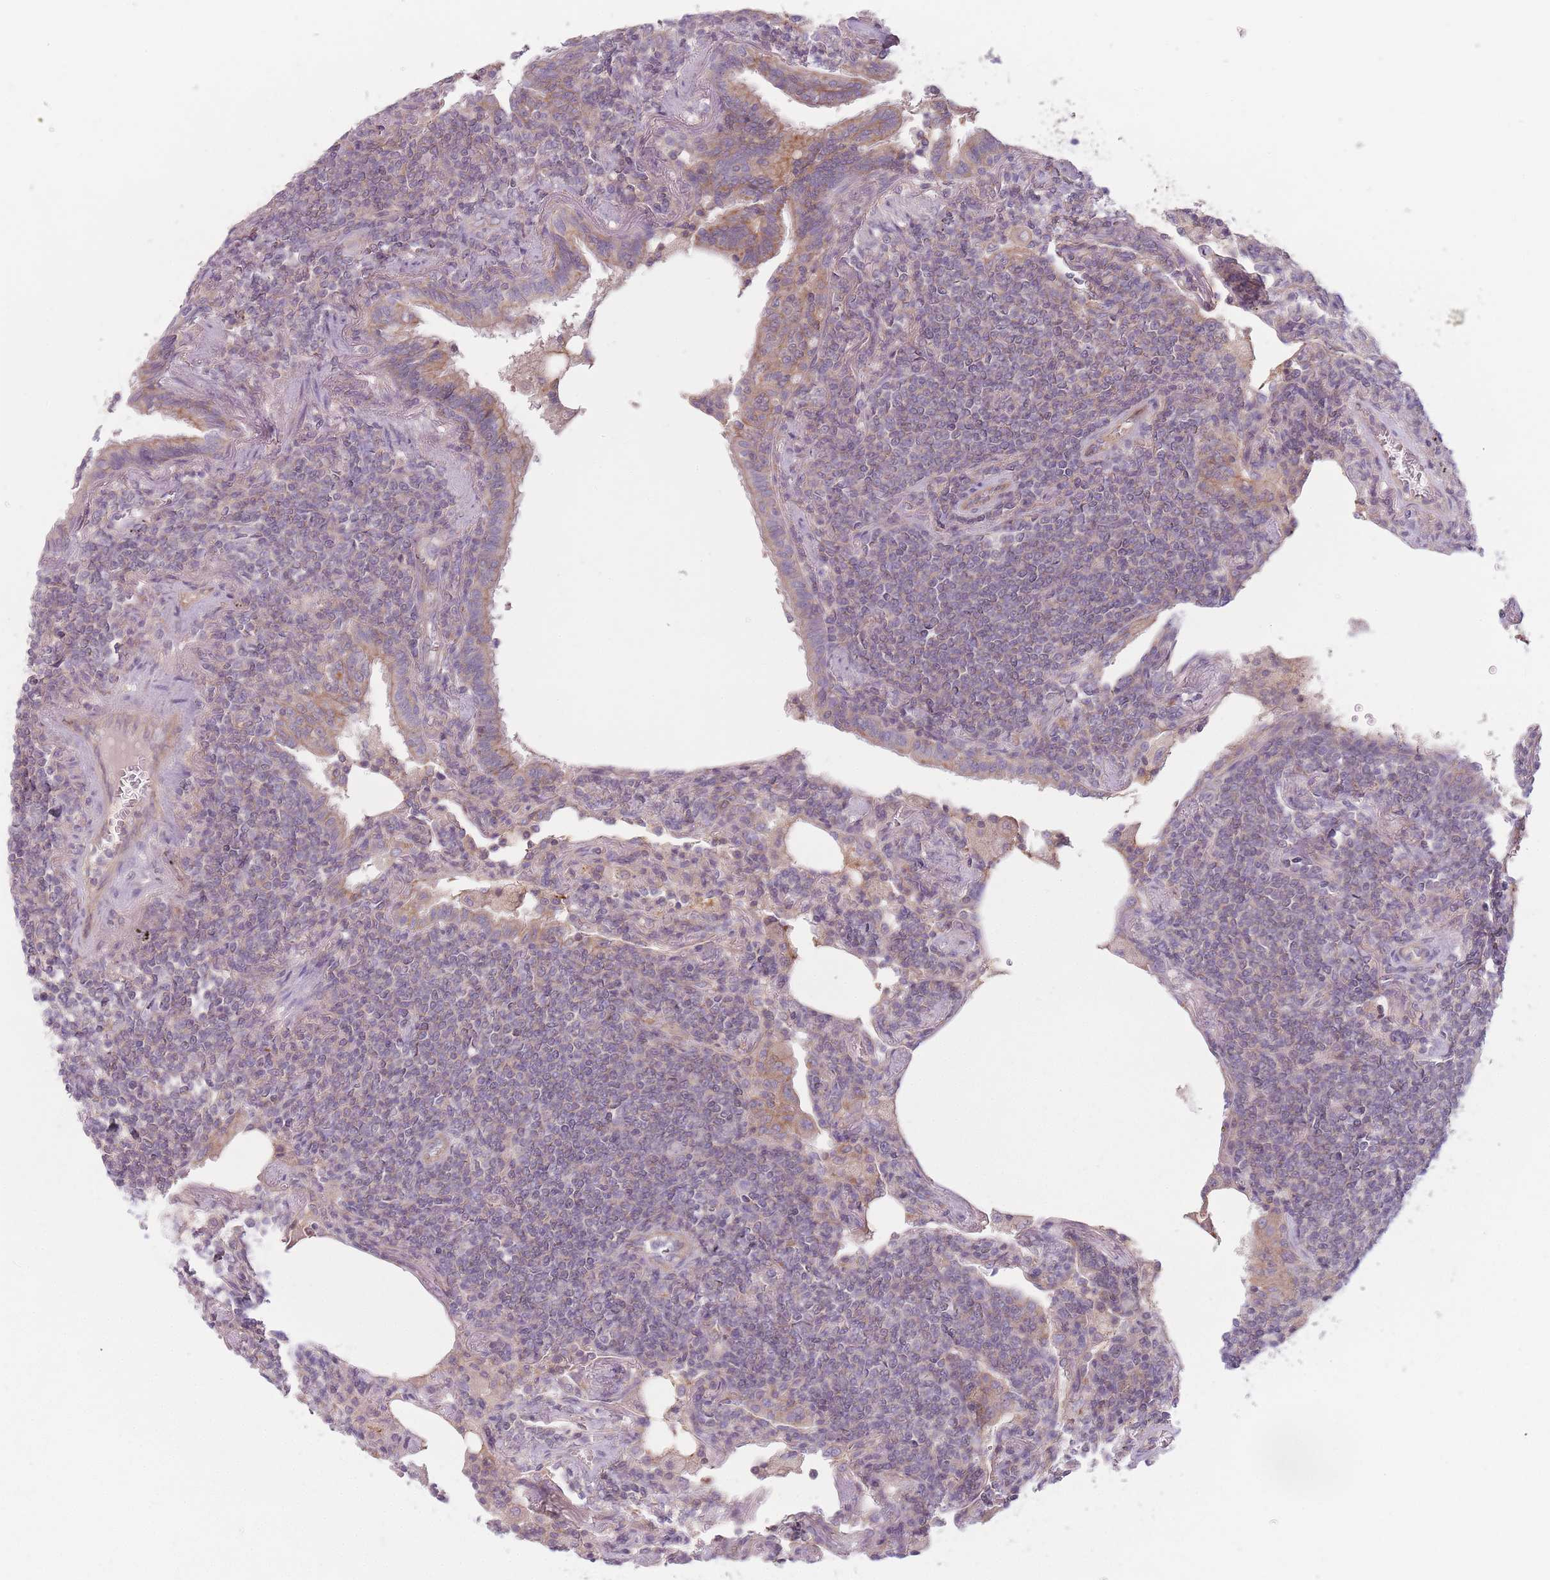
{"staining": {"intensity": "negative", "quantity": "none", "location": "none"}, "tissue": "lymphoma", "cell_type": "Tumor cells", "image_type": "cancer", "snomed": [{"axis": "morphology", "description": "Malignant lymphoma, non-Hodgkin's type, Low grade"}, {"axis": "topography", "description": "Lung"}], "caption": "Photomicrograph shows no significant protein expression in tumor cells of lymphoma.", "gene": "NT5DC2", "patient": {"sex": "female", "age": 71}}